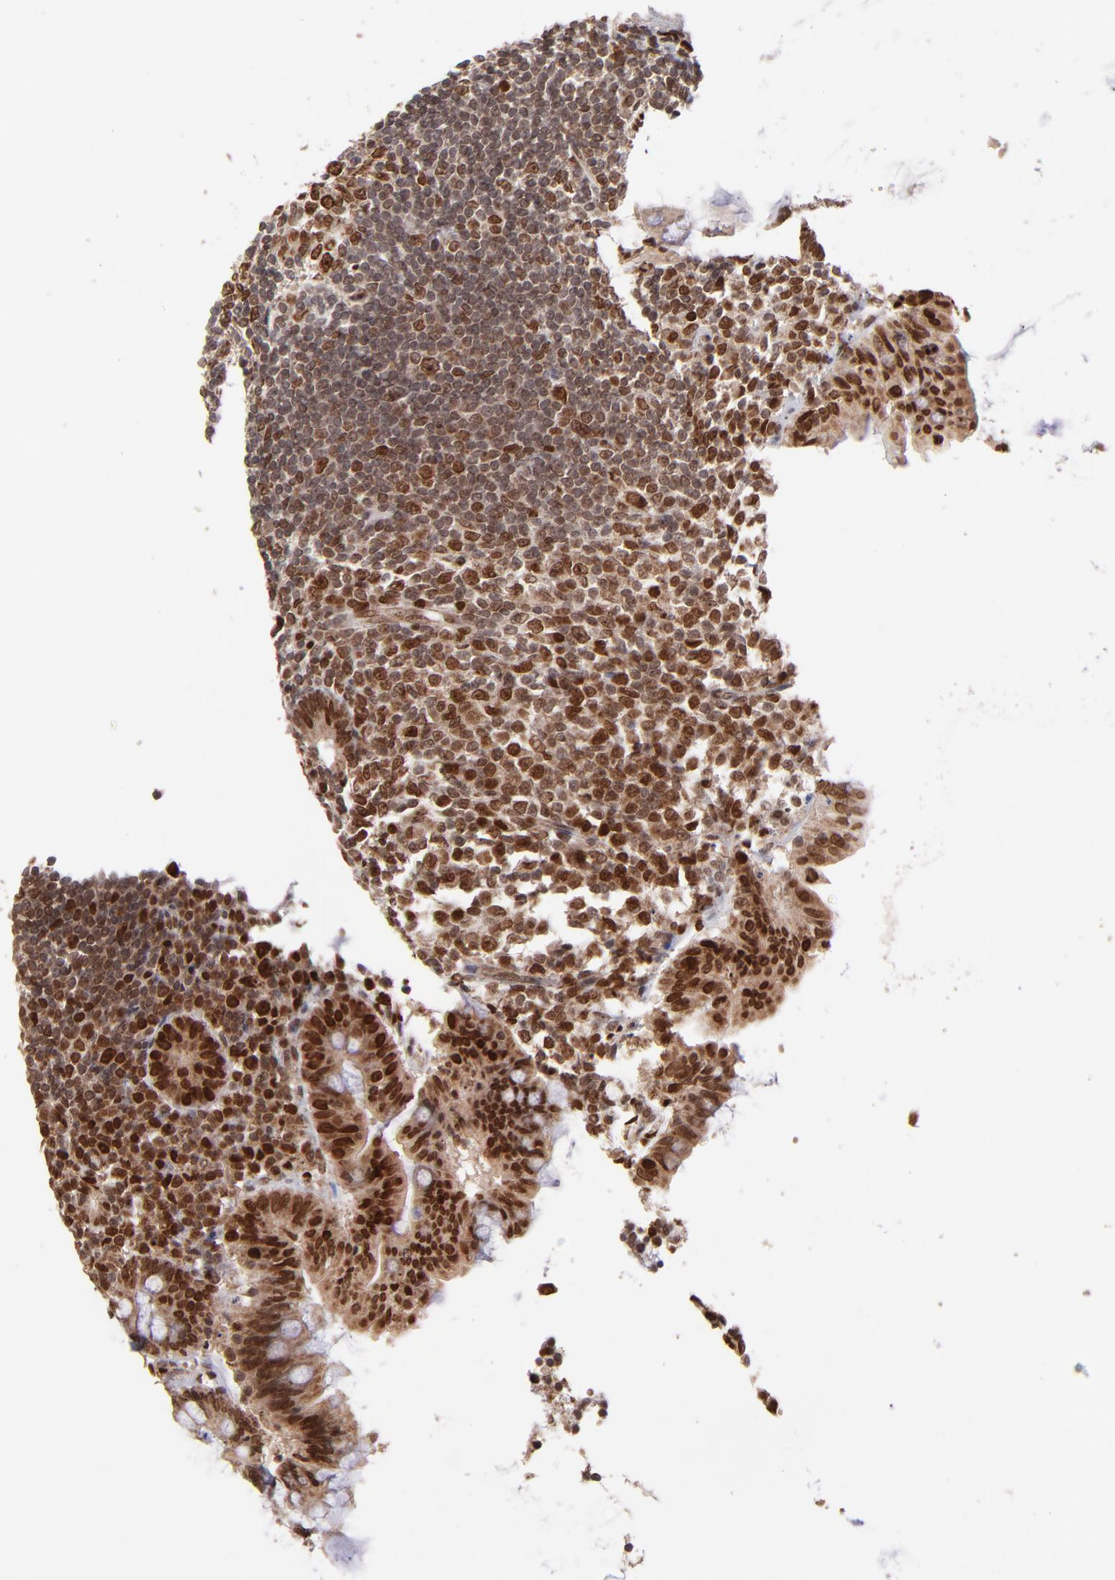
{"staining": {"intensity": "strong", "quantity": ">75%", "location": "cytoplasmic/membranous,nuclear"}, "tissue": "appendix", "cell_type": "Glandular cells", "image_type": "normal", "snomed": [{"axis": "morphology", "description": "Normal tissue, NOS"}, {"axis": "topography", "description": "Appendix"}], "caption": "Immunohistochemical staining of unremarkable appendix shows high levels of strong cytoplasmic/membranous,nuclear staining in about >75% of glandular cells. (DAB (3,3'-diaminobenzidine) = brown stain, brightfield microscopy at high magnification).", "gene": "TOP1MT", "patient": {"sex": "female", "age": 66}}